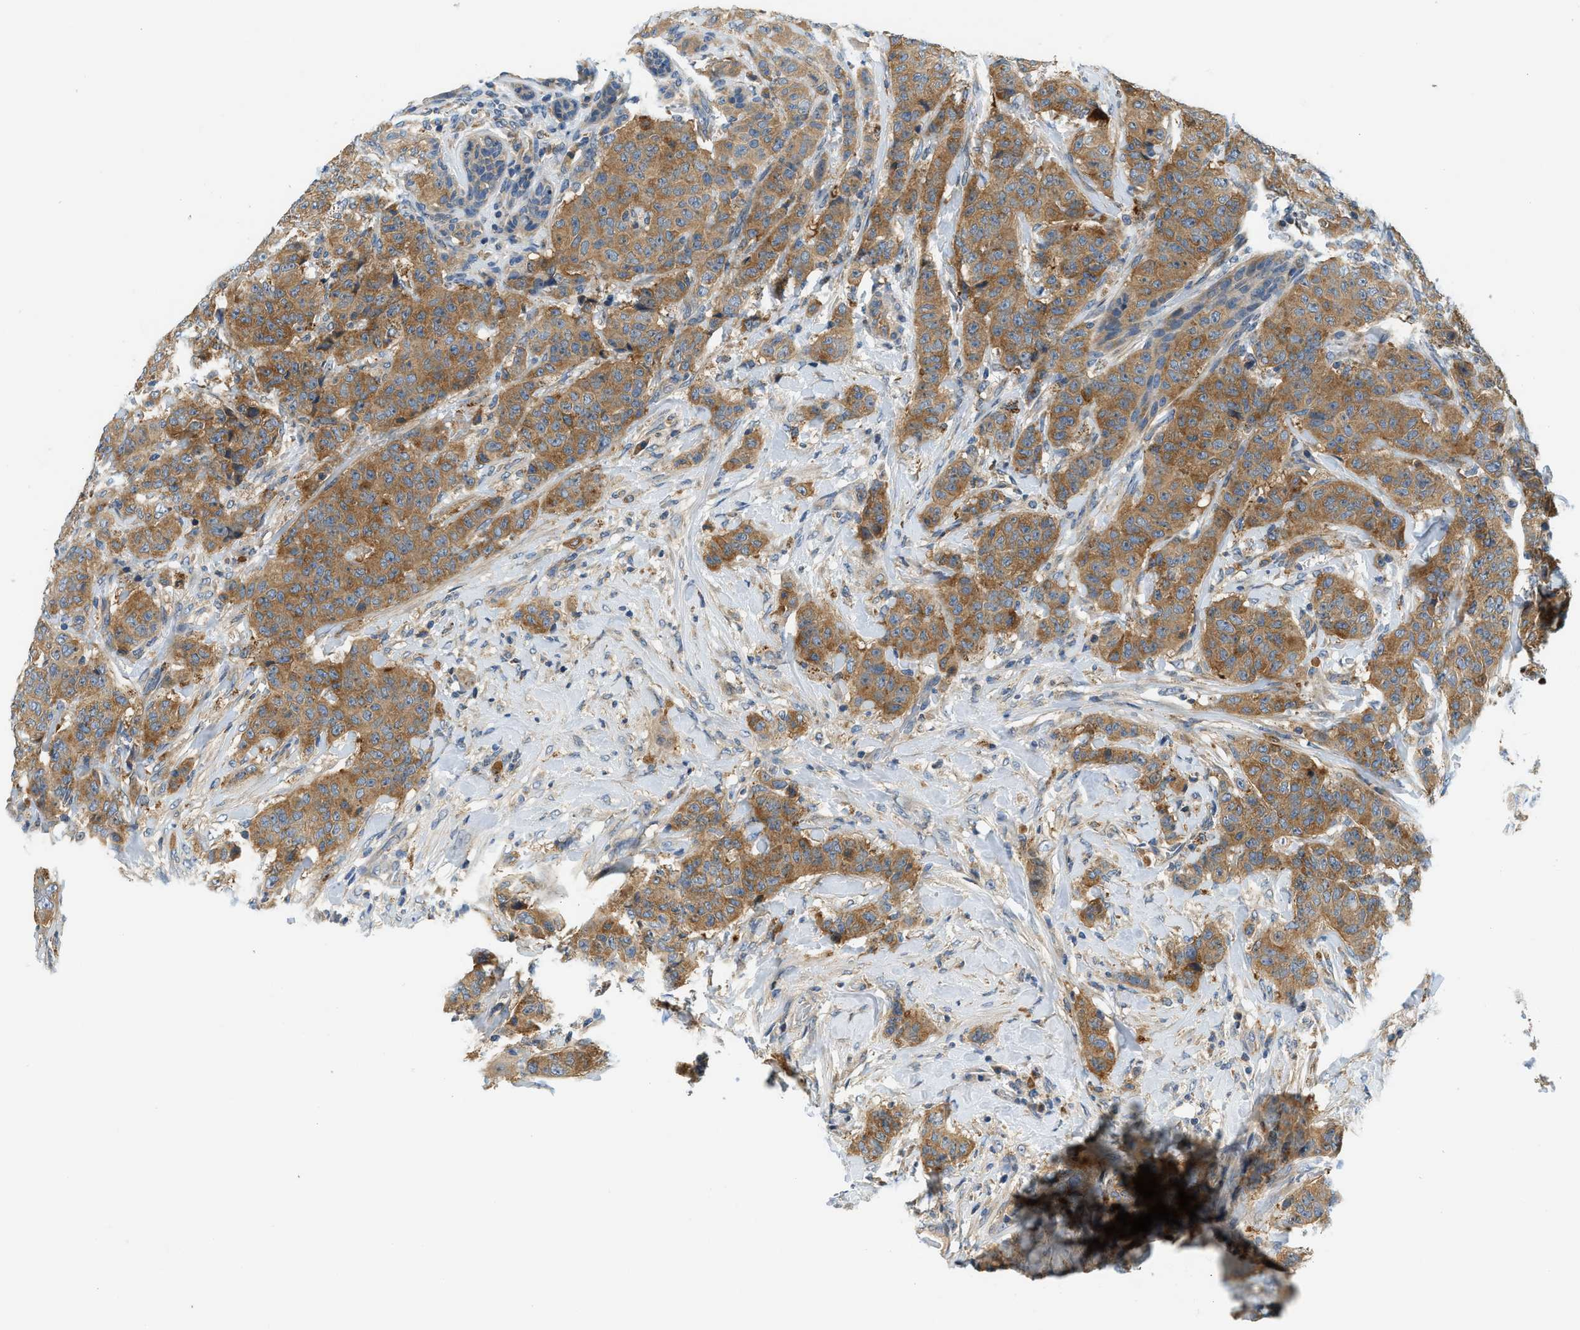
{"staining": {"intensity": "moderate", "quantity": ">75%", "location": "cytoplasmic/membranous"}, "tissue": "breast cancer", "cell_type": "Tumor cells", "image_type": "cancer", "snomed": [{"axis": "morphology", "description": "Normal tissue, NOS"}, {"axis": "morphology", "description": "Duct carcinoma"}, {"axis": "topography", "description": "Breast"}], "caption": "Human breast cancer stained with a protein marker demonstrates moderate staining in tumor cells.", "gene": "KCNK1", "patient": {"sex": "female", "age": 40}}